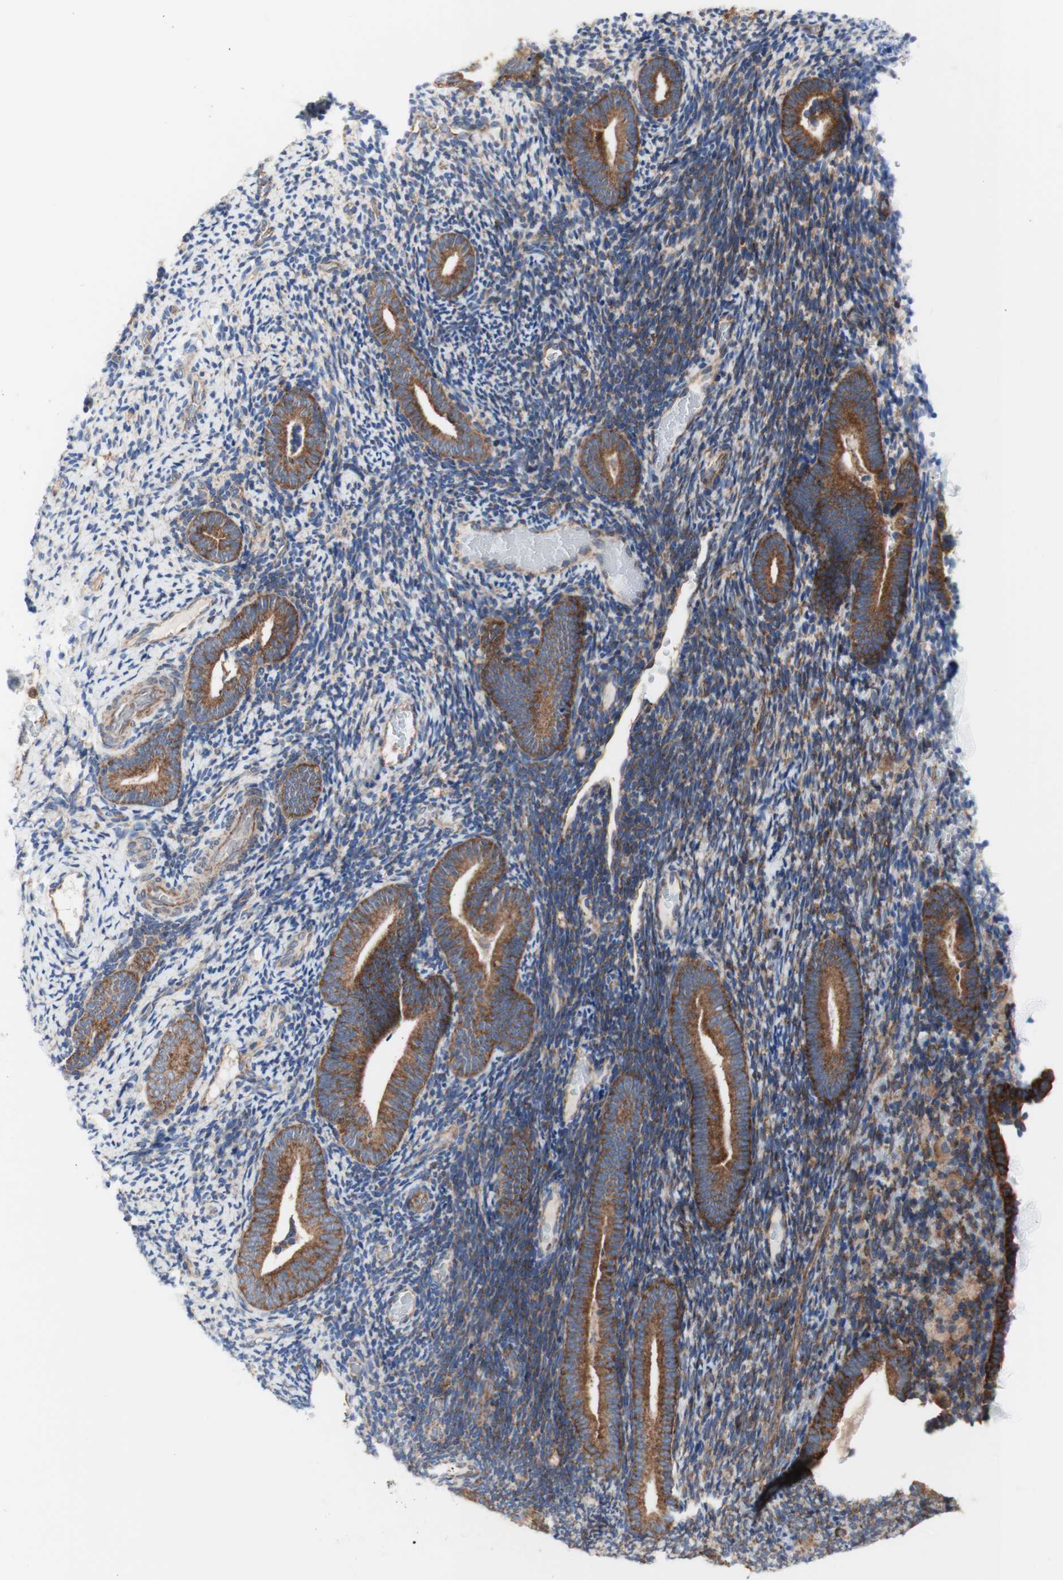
{"staining": {"intensity": "negative", "quantity": "none", "location": "none"}, "tissue": "endometrium", "cell_type": "Cells in endometrial stroma", "image_type": "normal", "snomed": [{"axis": "morphology", "description": "Normal tissue, NOS"}, {"axis": "topography", "description": "Endometrium"}], "caption": "Cells in endometrial stroma show no significant staining in unremarkable endometrium. (Brightfield microscopy of DAB immunohistochemistry at high magnification).", "gene": "FMR1", "patient": {"sex": "female", "age": 51}}